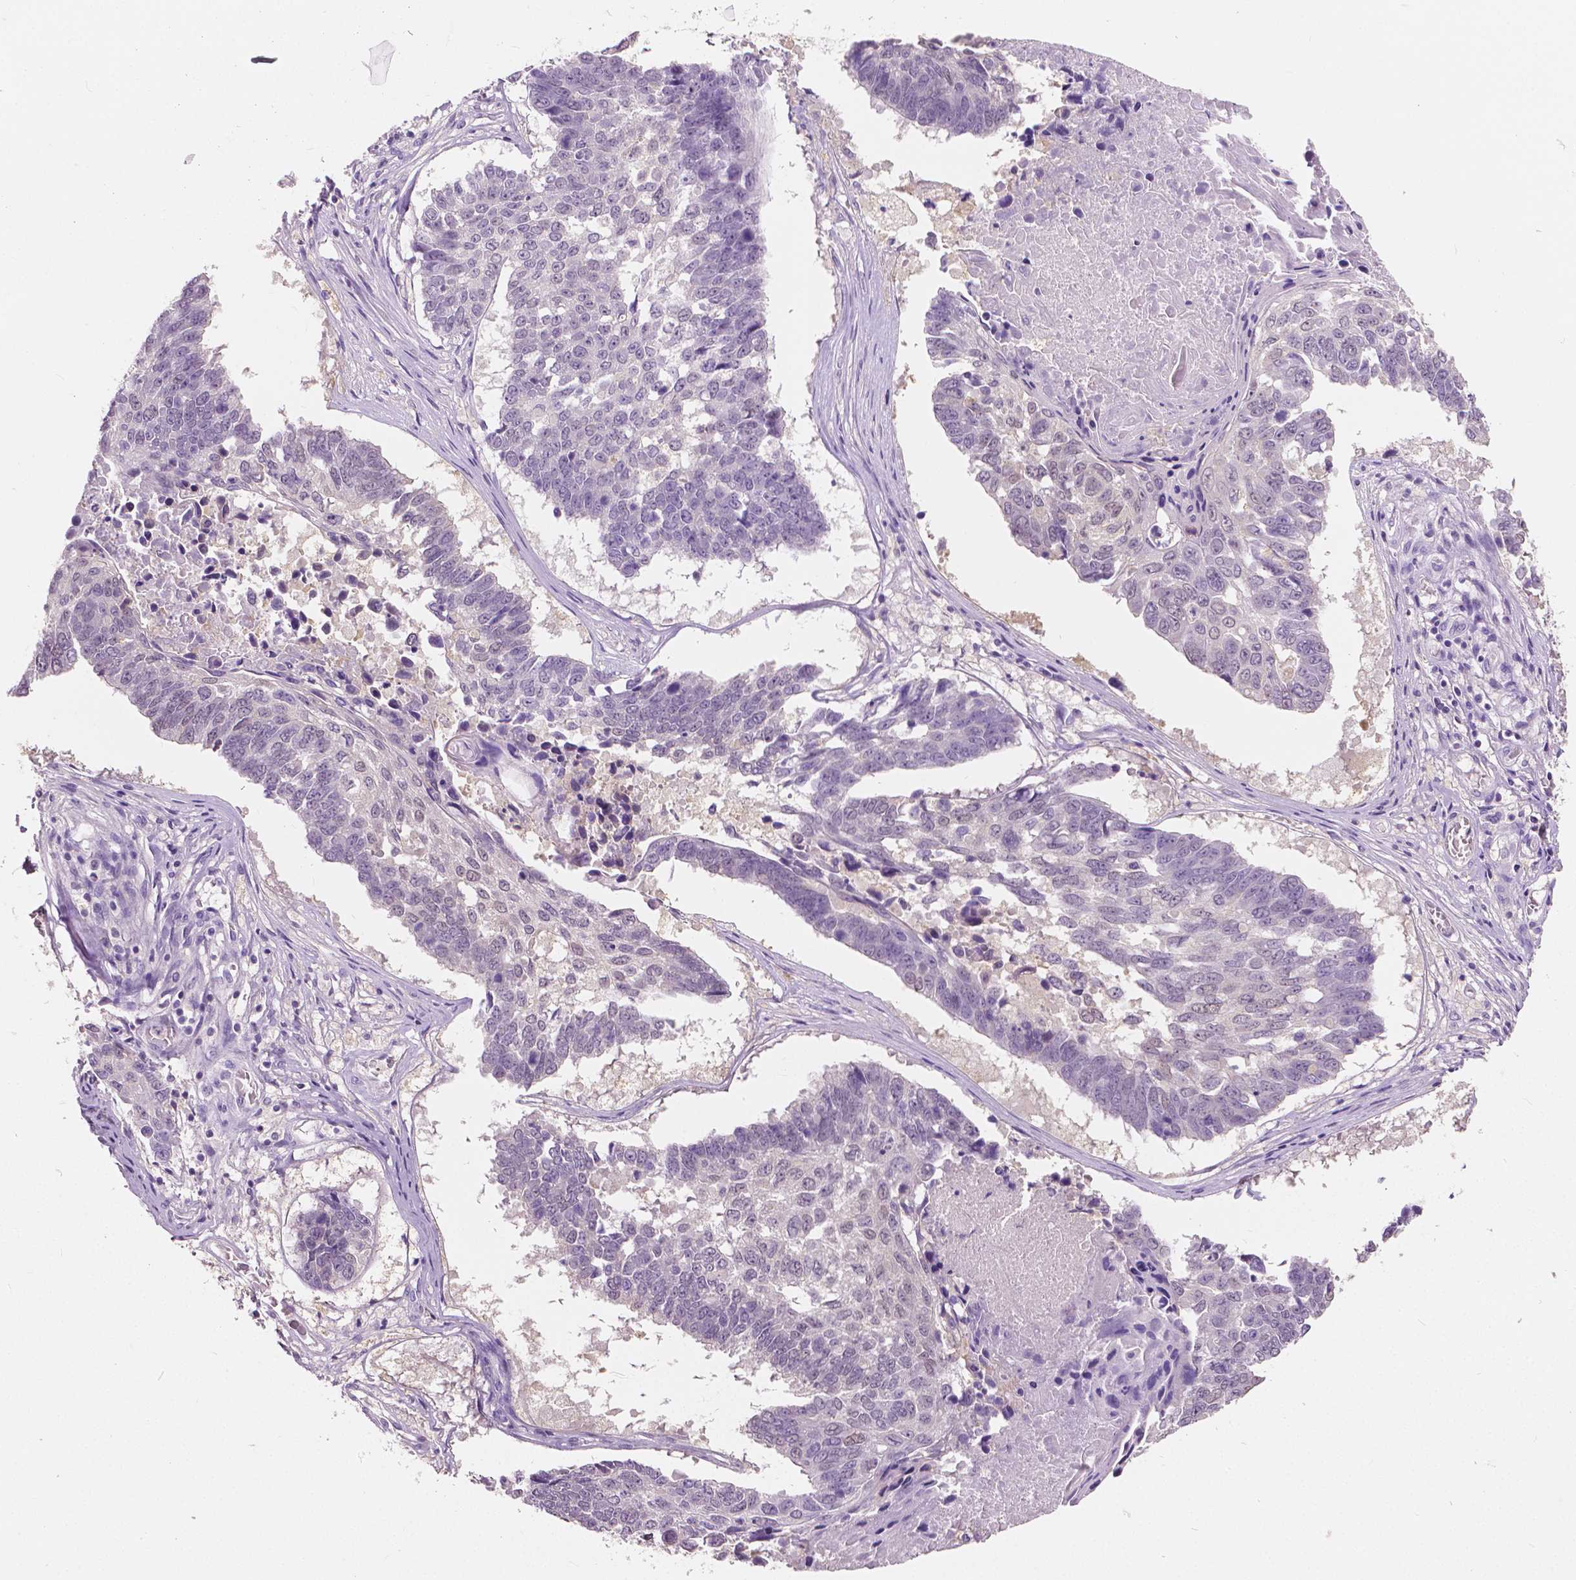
{"staining": {"intensity": "weak", "quantity": "25%-75%", "location": "nuclear"}, "tissue": "lung cancer", "cell_type": "Tumor cells", "image_type": "cancer", "snomed": [{"axis": "morphology", "description": "Squamous cell carcinoma, NOS"}, {"axis": "topography", "description": "Lung"}], "caption": "Lung cancer (squamous cell carcinoma) stained with a brown dye displays weak nuclear positive positivity in approximately 25%-75% of tumor cells.", "gene": "TKFC", "patient": {"sex": "male", "age": 73}}